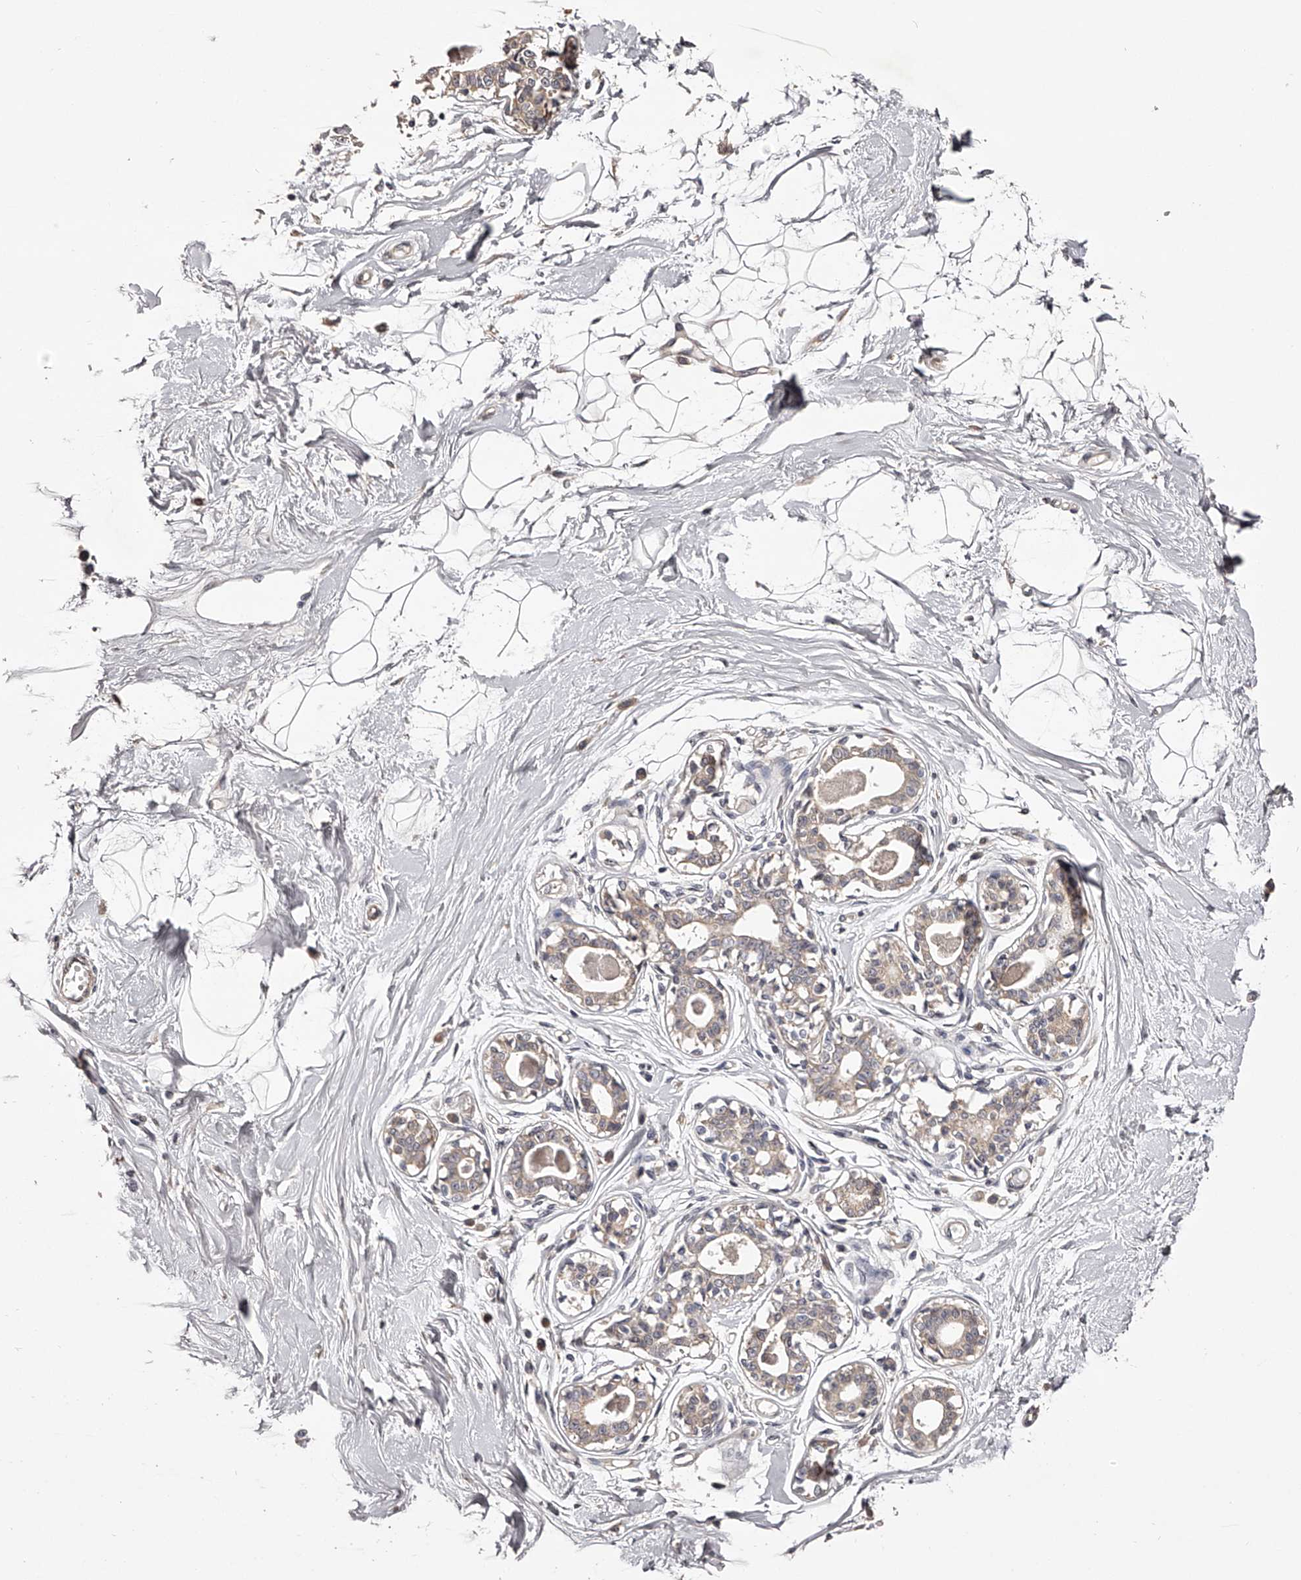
{"staining": {"intensity": "negative", "quantity": "none", "location": "none"}, "tissue": "breast", "cell_type": "Adipocytes", "image_type": "normal", "snomed": [{"axis": "morphology", "description": "Normal tissue, NOS"}, {"axis": "topography", "description": "Breast"}], "caption": "A high-resolution histopathology image shows immunohistochemistry (IHC) staining of benign breast, which exhibits no significant expression in adipocytes.", "gene": "ODF2L", "patient": {"sex": "female", "age": 45}}